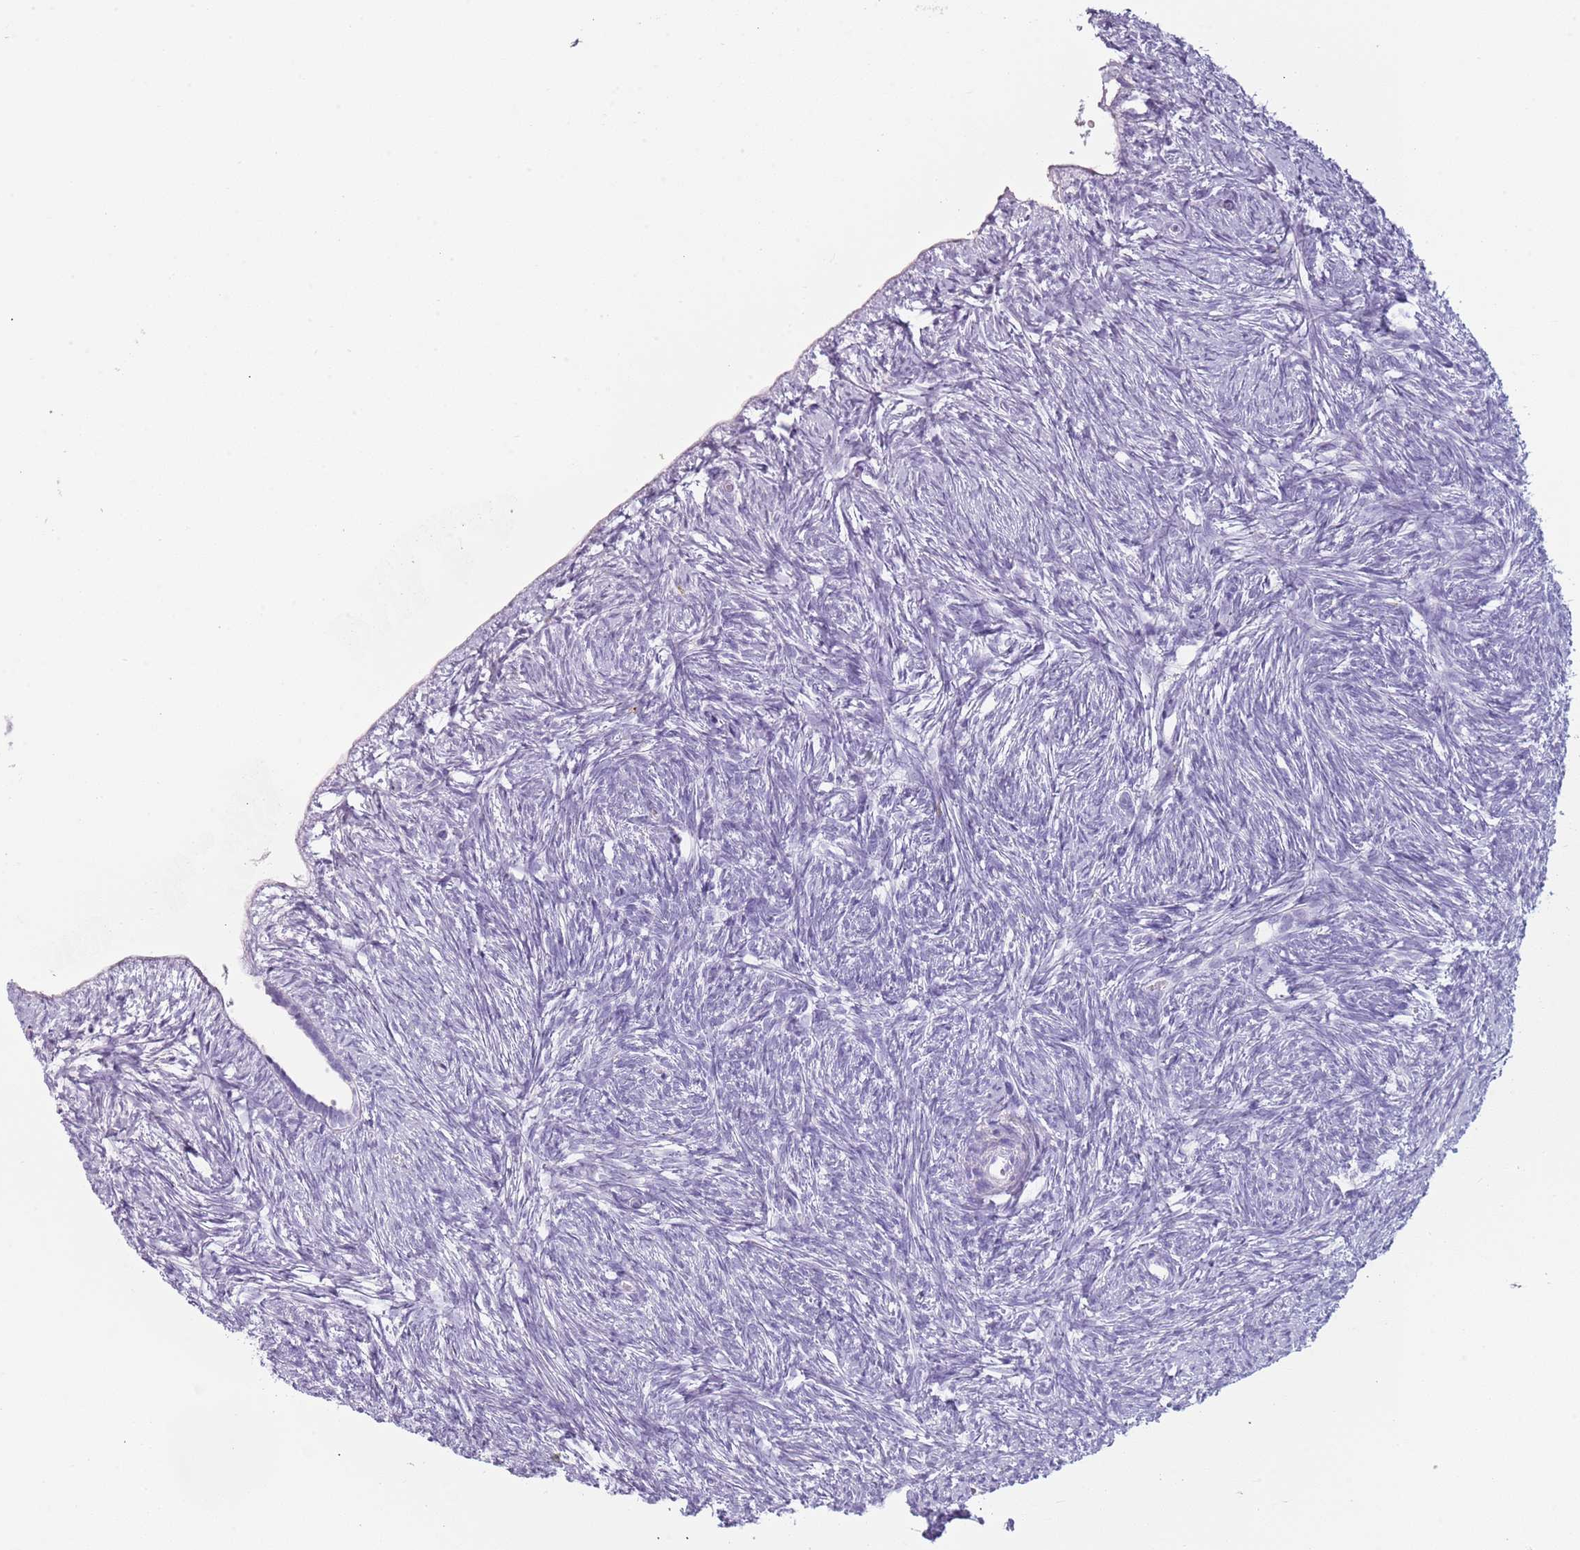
{"staining": {"intensity": "negative", "quantity": "none", "location": "none"}, "tissue": "ovary", "cell_type": "Follicle cells", "image_type": "normal", "snomed": [{"axis": "morphology", "description": "Normal tissue, NOS"}, {"axis": "topography", "description": "Ovary"}], "caption": "Human ovary stained for a protein using immunohistochemistry displays no positivity in follicle cells.", "gene": "COLEC12", "patient": {"sex": "female", "age": 51}}